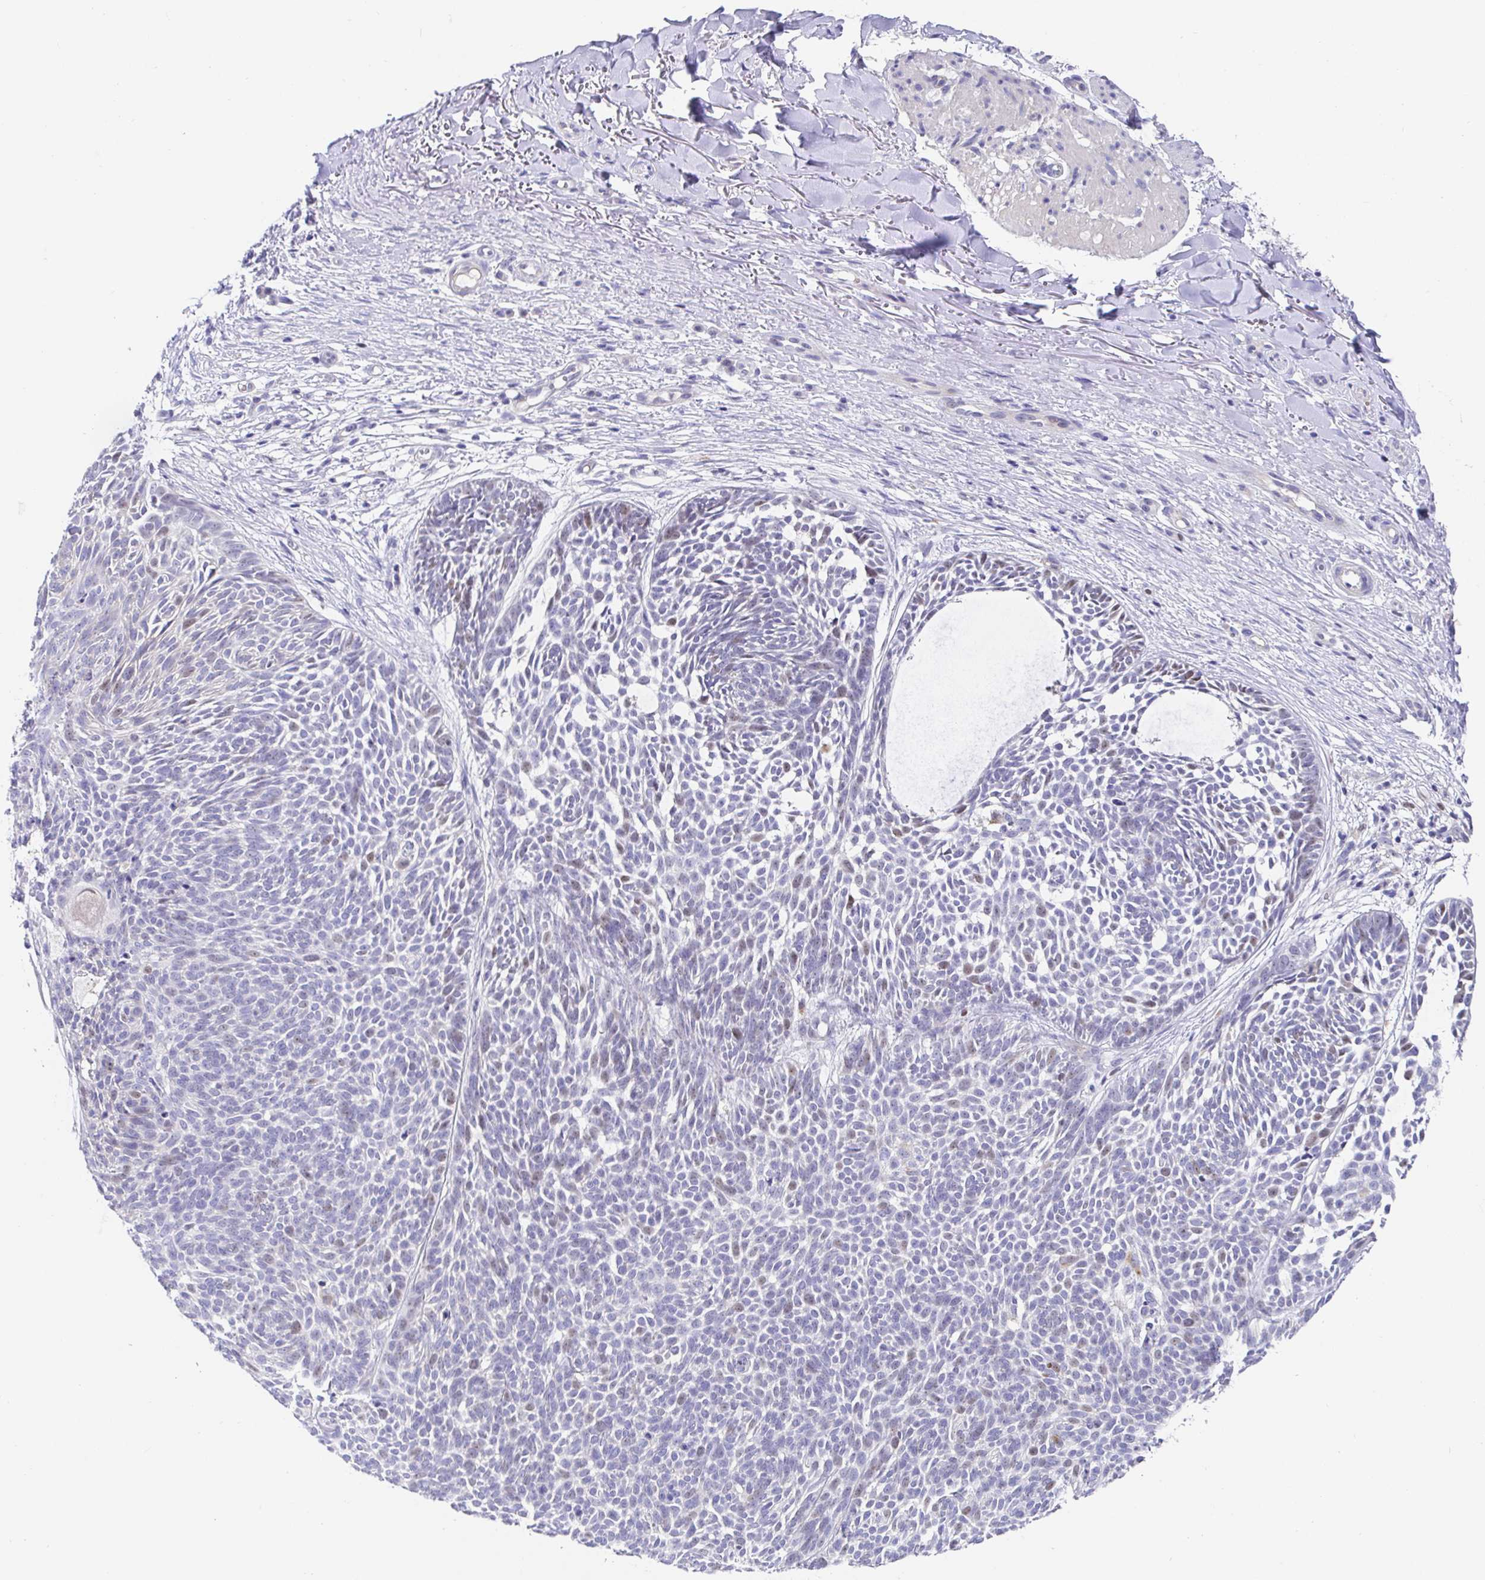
{"staining": {"intensity": "negative", "quantity": "none", "location": "none"}, "tissue": "skin cancer", "cell_type": "Tumor cells", "image_type": "cancer", "snomed": [{"axis": "morphology", "description": "Basal cell carcinoma"}, {"axis": "topography", "description": "Skin"}, {"axis": "topography", "description": "Skin of trunk"}], "caption": "This image is of basal cell carcinoma (skin) stained with immunohistochemistry (IHC) to label a protein in brown with the nuclei are counter-stained blue. There is no staining in tumor cells. (DAB (3,3'-diaminobenzidine) IHC, high magnification).", "gene": "TIMELESS", "patient": {"sex": "male", "age": 74}}